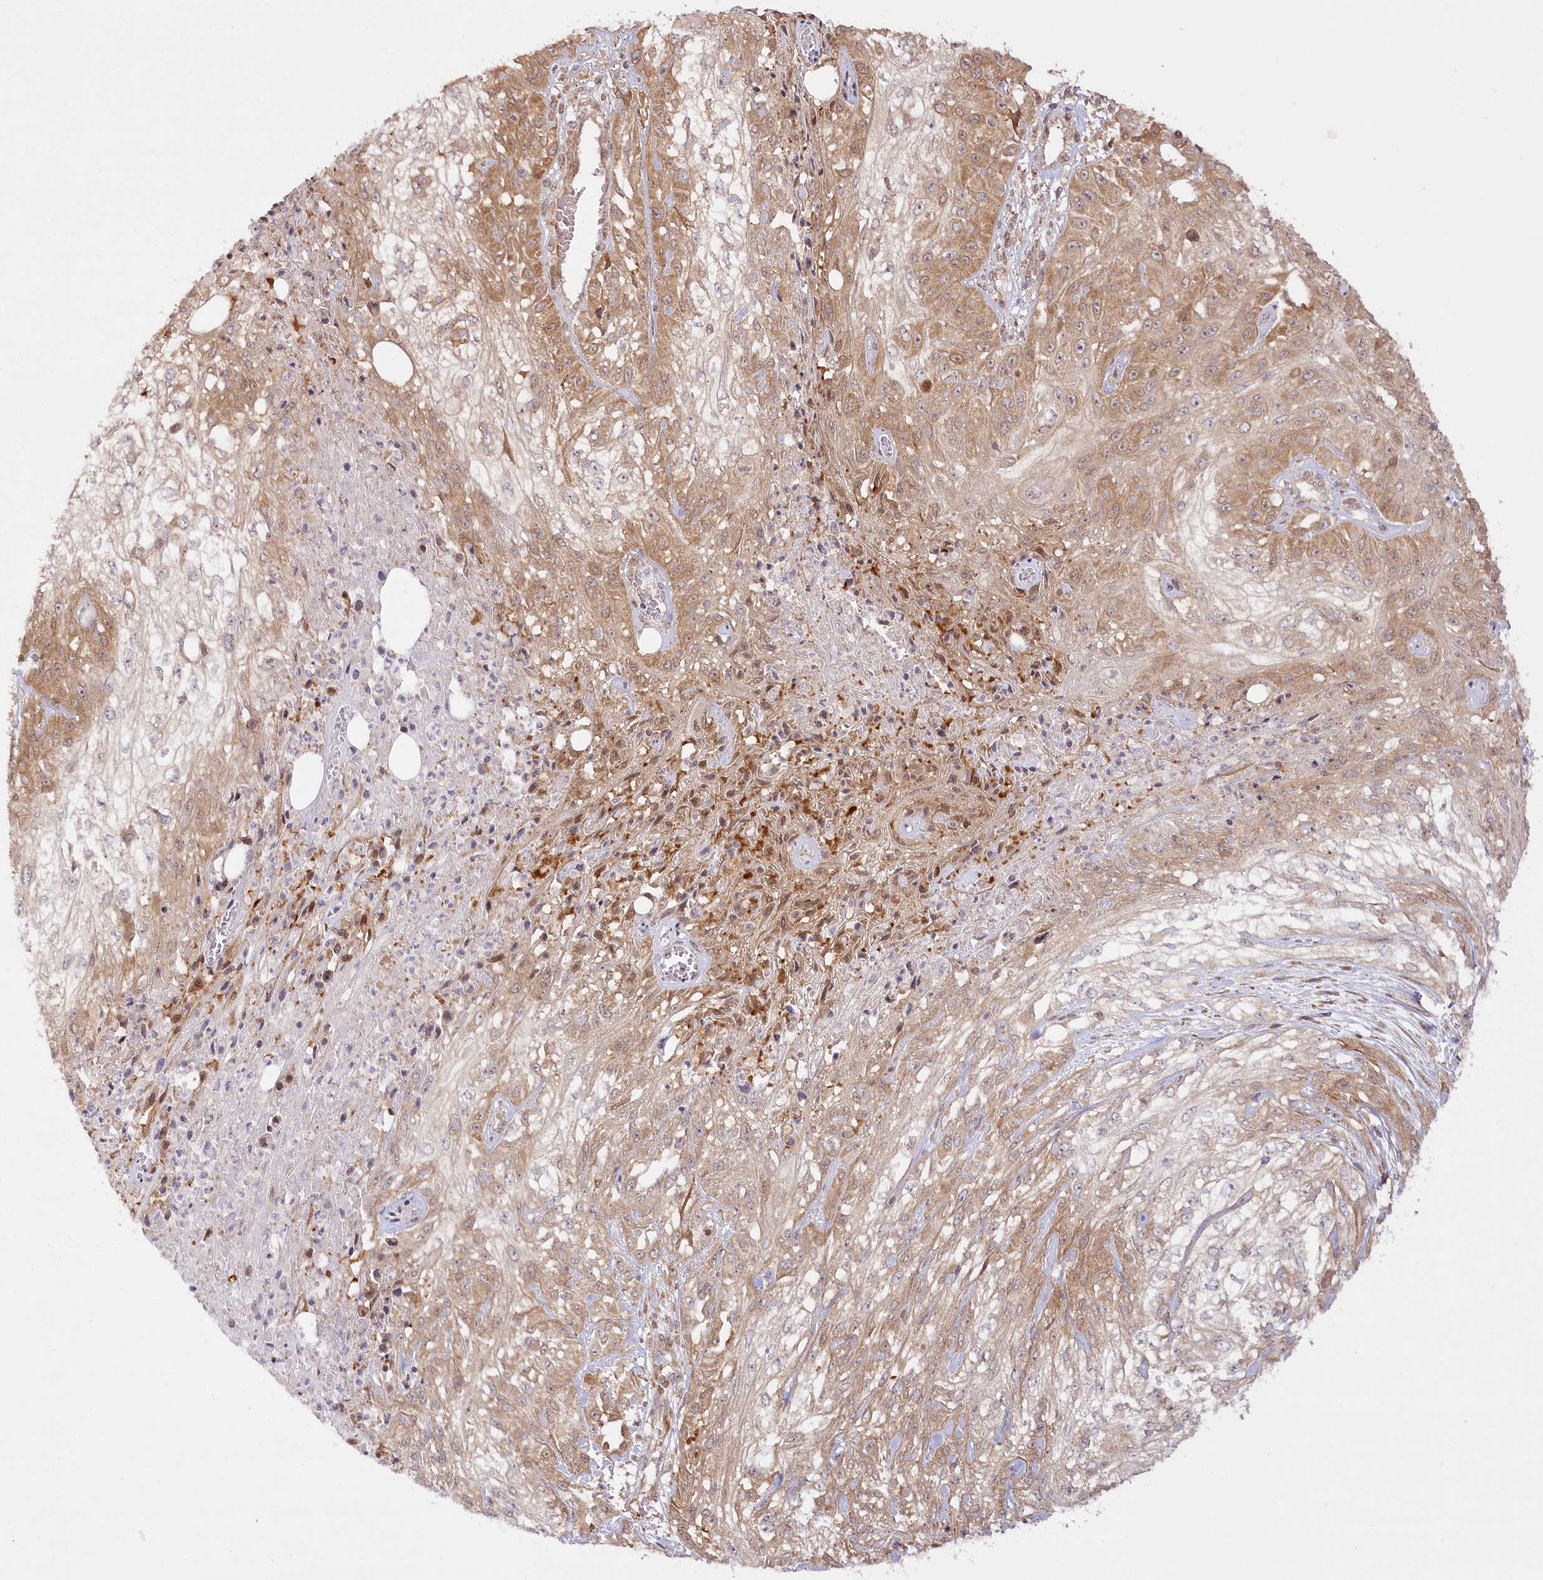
{"staining": {"intensity": "moderate", "quantity": "25%-75%", "location": "cytoplasmic/membranous"}, "tissue": "skin cancer", "cell_type": "Tumor cells", "image_type": "cancer", "snomed": [{"axis": "morphology", "description": "Squamous cell carcinoma, NOS"}, {"axis": "morphology", "description": "Squamous cell carcinoma, metastatic, NOS"}, {"axis": "topography", "description": "Skin"}, {"axis": "topography", "description": "Lymph node"}], "caption": "Brown immunohistochemical staining in skin cancer (metastatic squamous cell carcinoma) reveals moderate cytoplasmic/membranous staining in approximately 25%-75% of tumor cells. (IHC, brightfield microscopy, high magnification).", "gene": "INPP4B", "patient": {"sex": "male", "age": 75}}